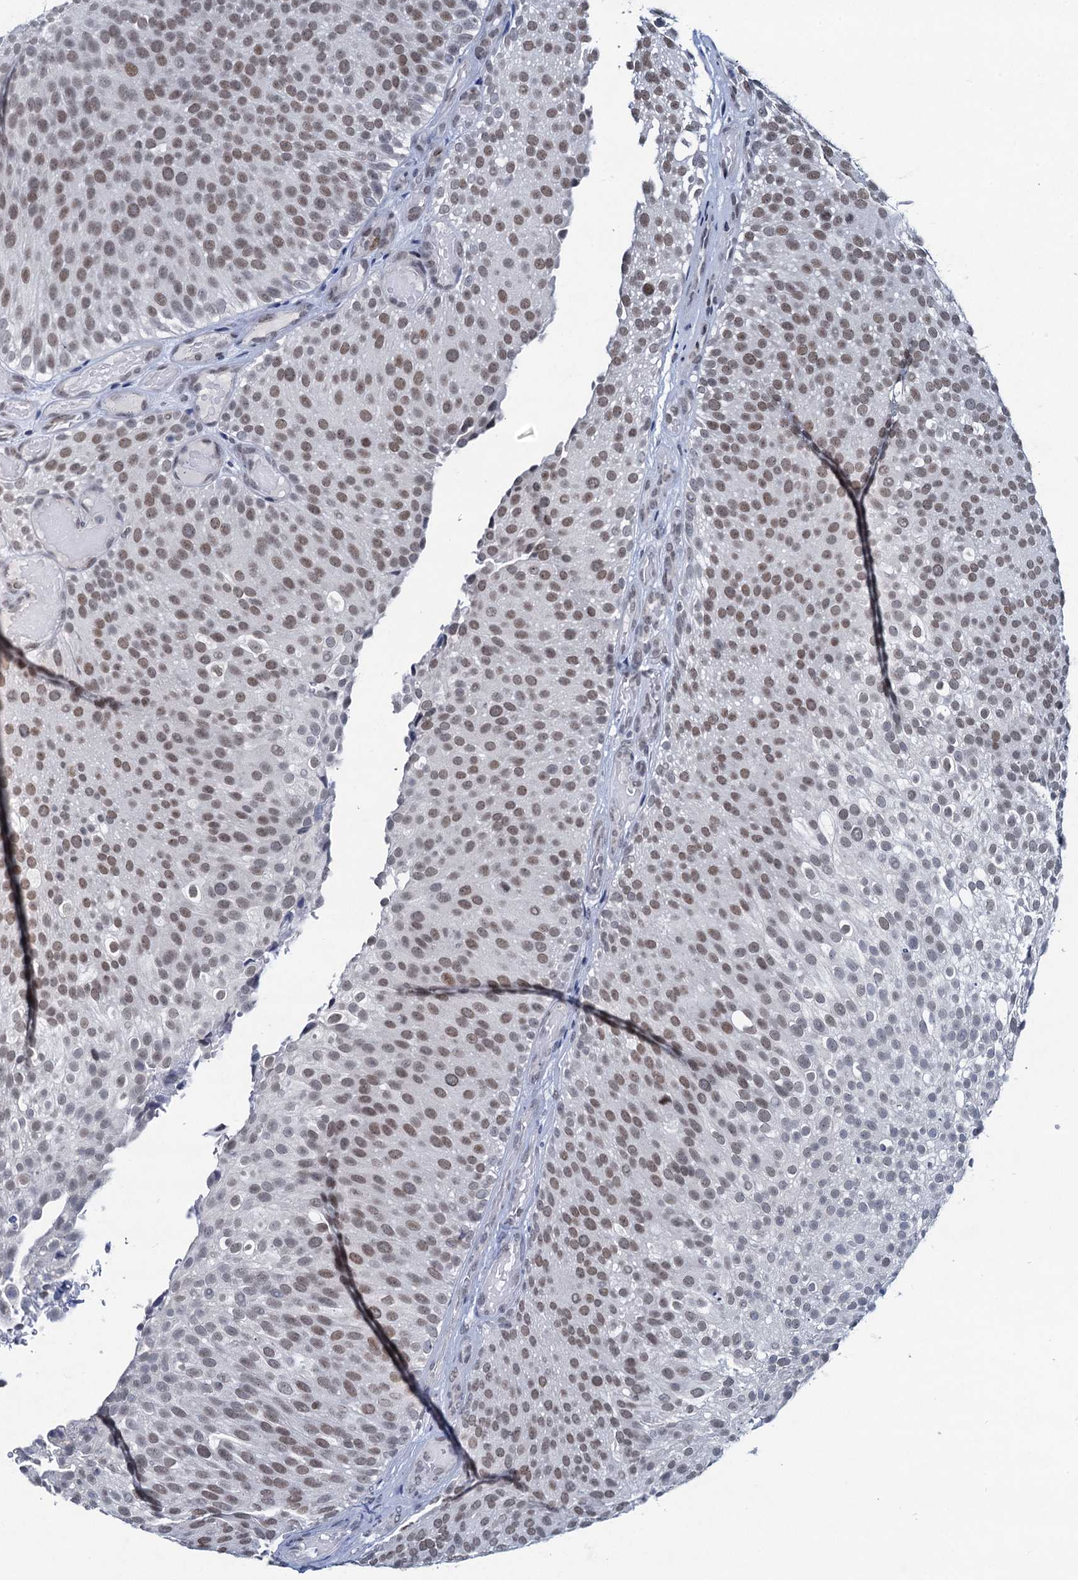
{"staining": {"intensity": "weak", "quantity": ">75%", "location": "nuclear"}, "tissue": "urothelial cancer", "cell_type": "Tumor cells", "image_type": "cancer", "snomed": [{"axis": "morphology", "description": "Urothelial carcinoma, Low grade"}, {"axis": "topography", "description": "Urinary bladder"}], "caption": "Human urothelial carcinoma (low-grade) stained with a brown dye exhibits weak nuclear positive staining in about >75% of tumor cells.", "gene": "HAPSTR1", "patient": {"sex": "male", "age": 78}}